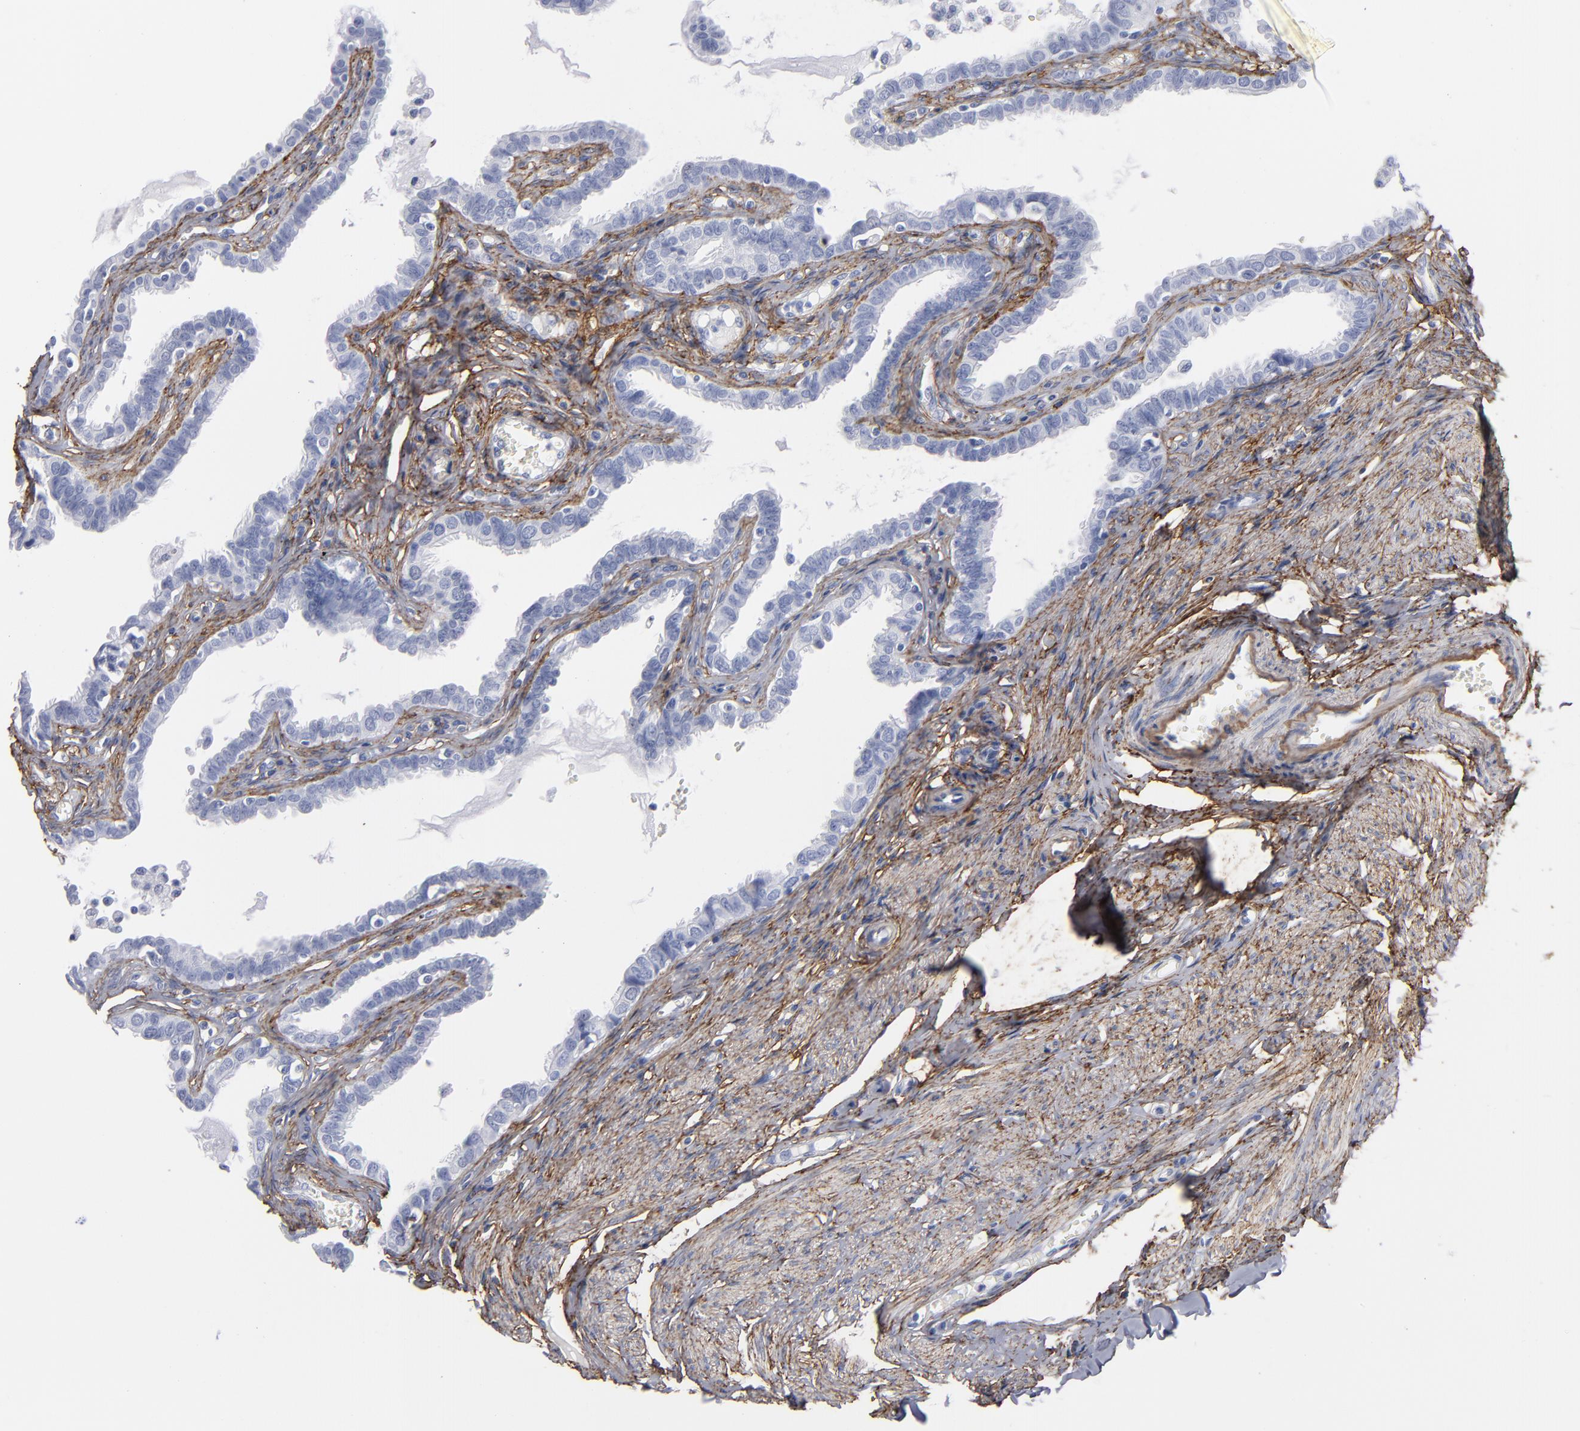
{"staining": {"intensity": "negative", "quantity": "none", "location": "none"}, "tissue": "fallopian tube", "cell_type": "Glandular cells", "image_type": "normal", "snomed": [{"axis": "morphology", "description": "Normal tissue, NOS"}, {"axis": "topography", "description": "Fallopian tube"}], "caption": "A high-resolution histopathology image shows immunohistochemistry (IHC) staining of unremarkable fallopian tube, which displays no significant staining in glandular cells.", "gene": "EMILIN1", "patient": {"sex": "female", "age": 67}}